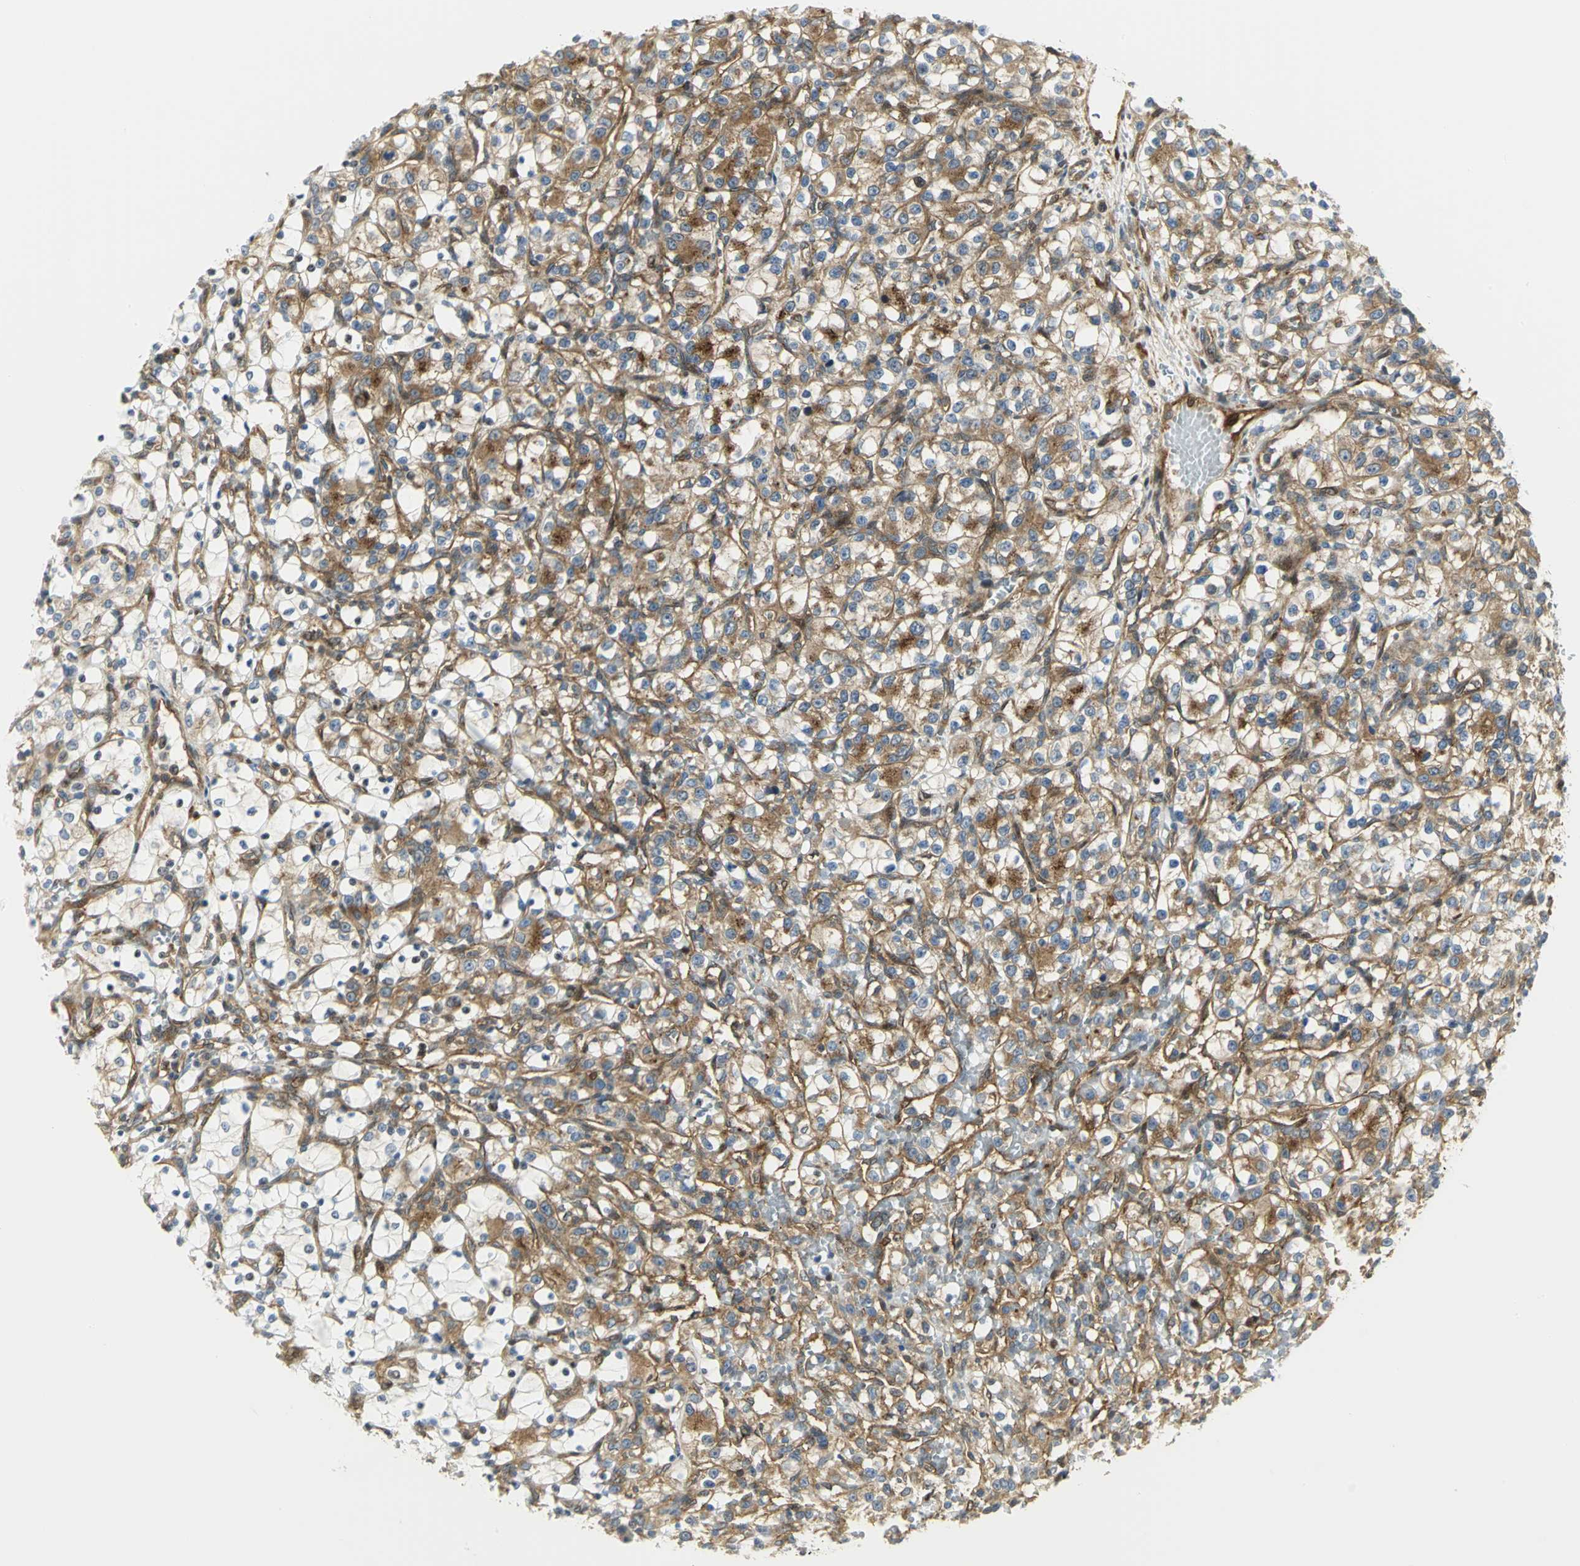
{"staining": {"intensity": "moderate", "quantity": ">75%", "location": "cytoplasmic/membranous"}, "tissue": "renal cancer", "cell_type": "Tumor cells", "image_type": "cancer", "snomed": [{"axis": "morphology", "description": "Adenocarcinoma, NOS"}, {"axis": "topography", "description": "Kidney"}], "caption": "The immunohistochemical stain labels moderate cytoplasmic/membranous staining in tumor cells of renal cancer (adenocarcinoma) tissue.", "gene": "EEA1", "patient": {"sex": "female", "age": 69}}